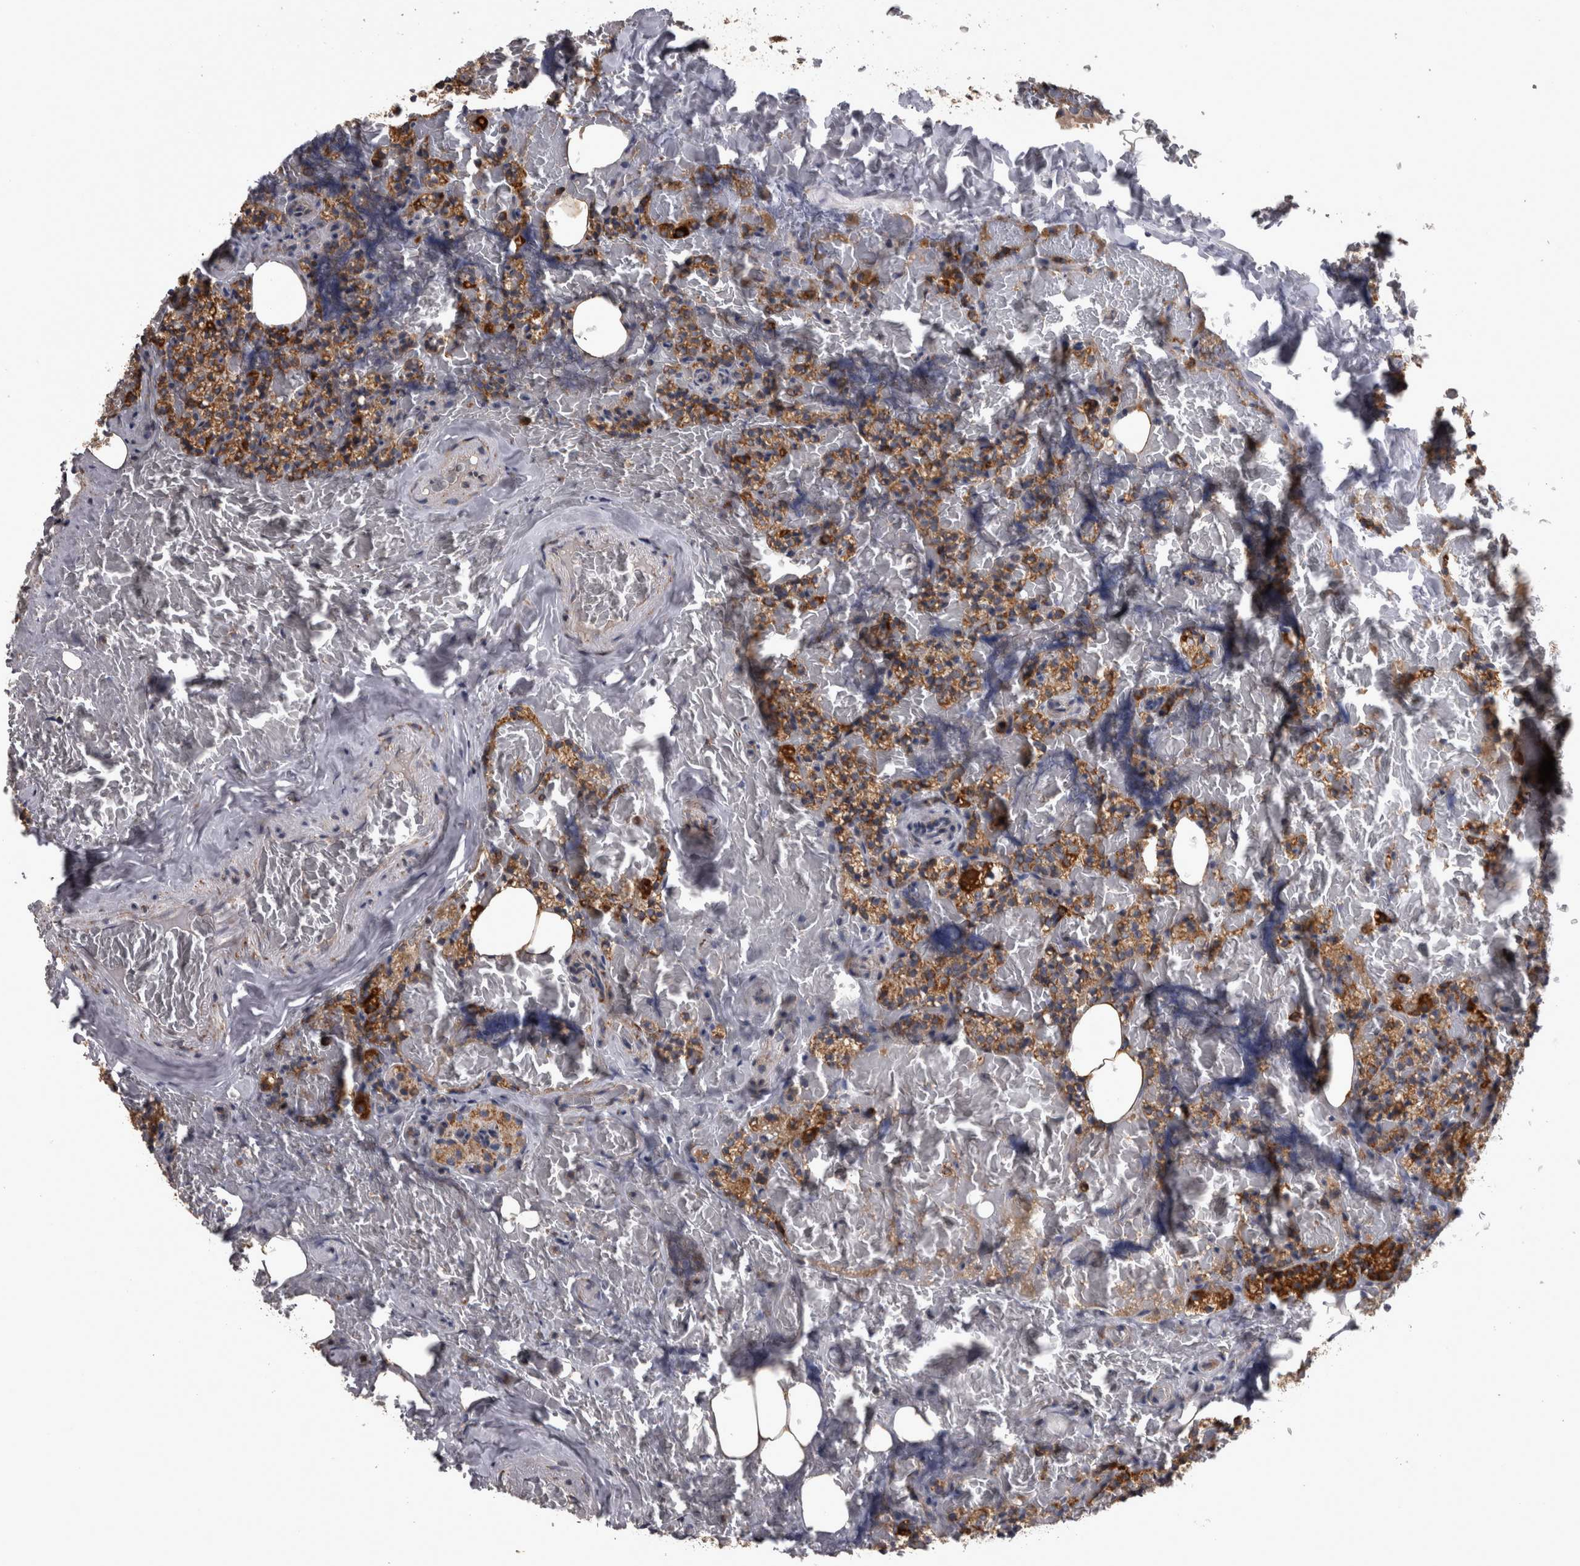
{"staining": {"intensity": "moderate", "quantity": ">75%", "location": "cytoplasmic/membranous"}, "tissue": "parathyroid gland", "cell_type": "Glandular cells", "image_type": "normal", "snomed": [{"axis": "morphology", "description": "Normal tissue, NOS"}, {"axis": "topography", "description": "Parathyroid gland"}], "caption": "The photomicrograph shows staining of unremarkable parathyroid gland, revealing moderate cytoplasmic/membranous protein positivity (brown color) within glandular cells.", "gene": "DBT", "patient": {"sex": "female", "age": 78}}